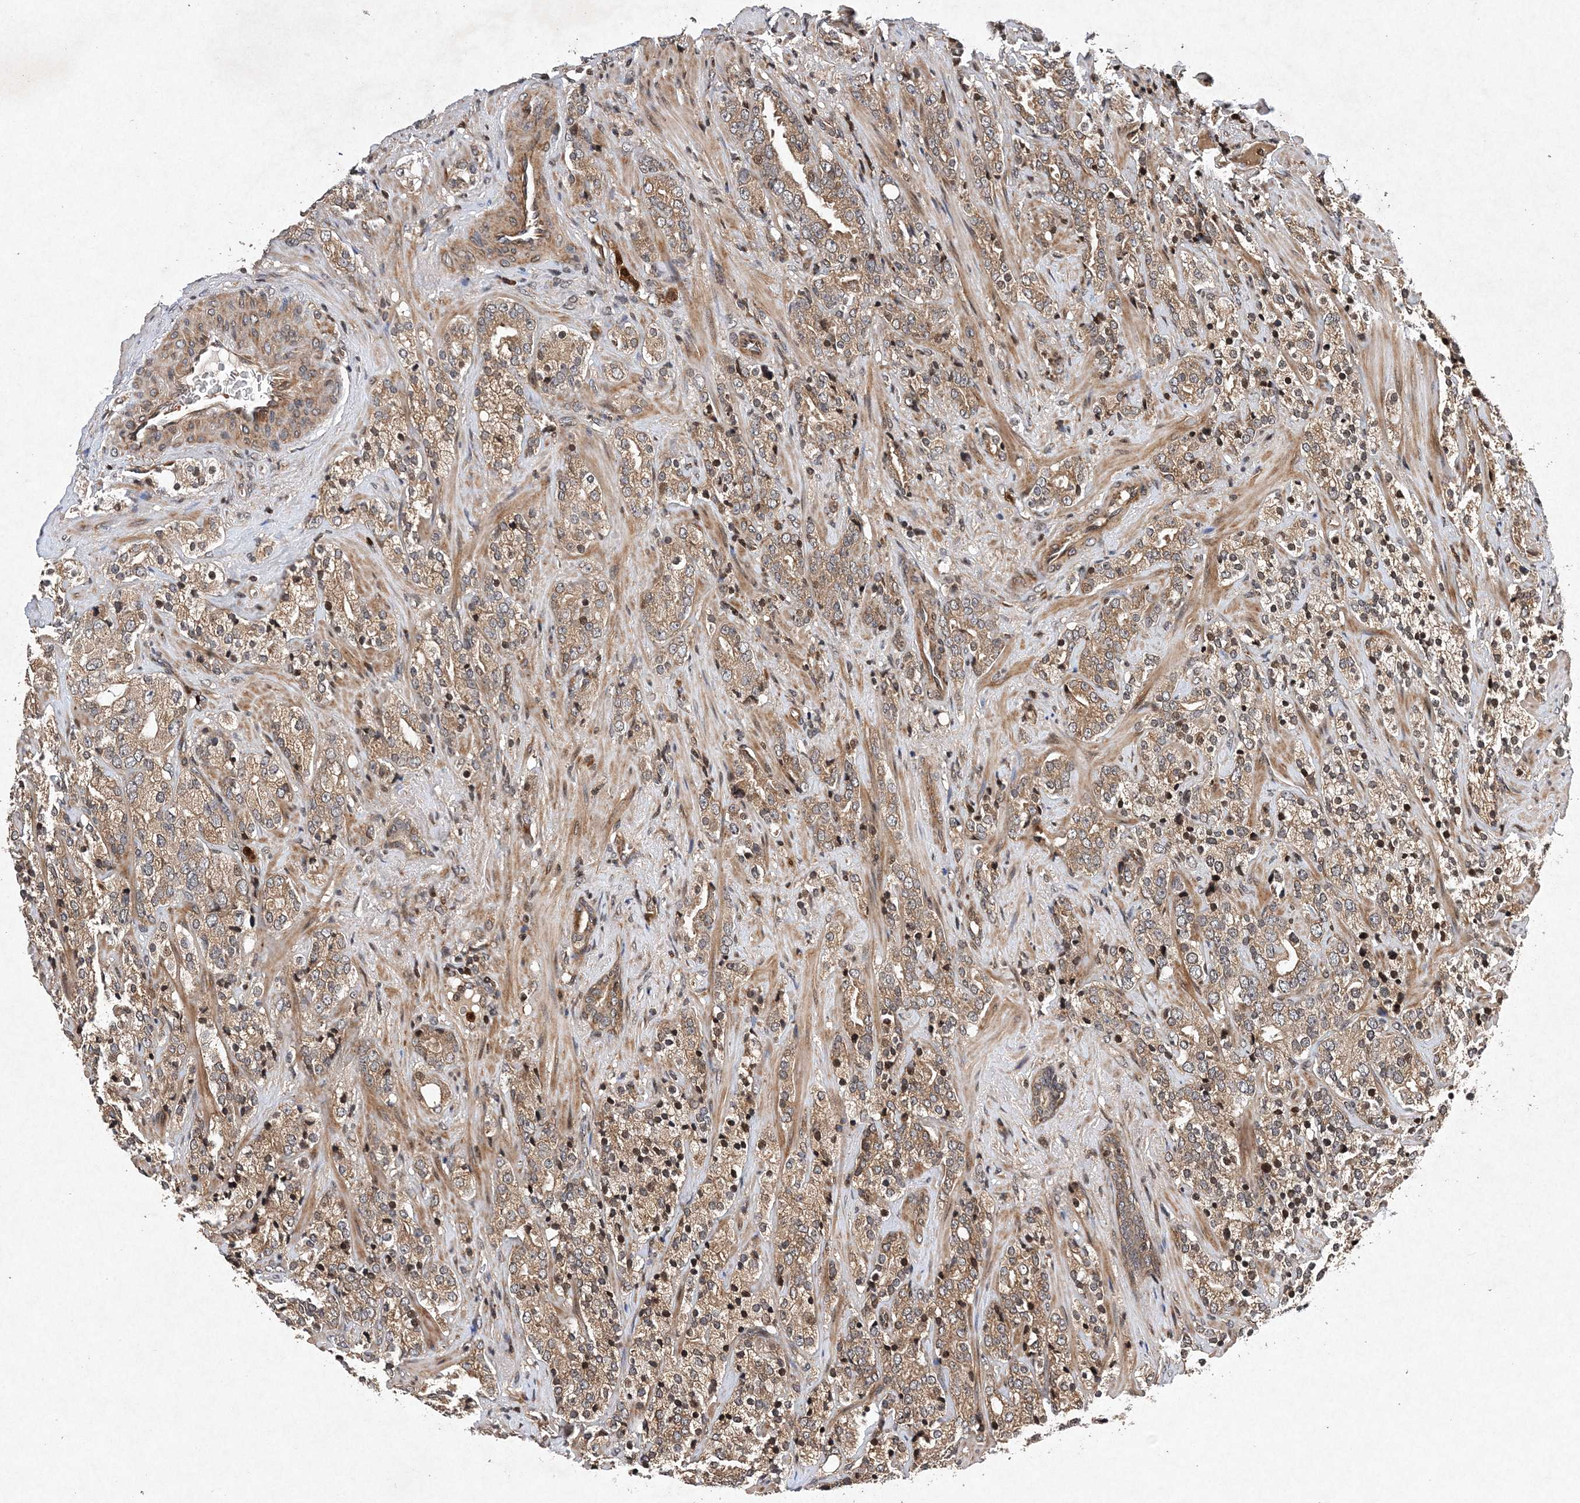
{"staining": {"intensity": "moderate", "quantity": ">75%", "location": "cytoplasmic/membranous"}, "tissue": "prostate cancer", "cell_type": "Tumor cells", "image_type": "cancer", "snomed": [{"axis": "morphology", "description": "Adenocarcinoma, High grade"}, {"axis": "topography", "description": "Prostate"}], "caption": "Brown immunohistochemical staining in prostate cancer reveals moderate cytoplasmic/membranous expression in about >75% of tumor cells.", "gene": "PROSER1", "patient": {"sex": "male", "age": 71}}